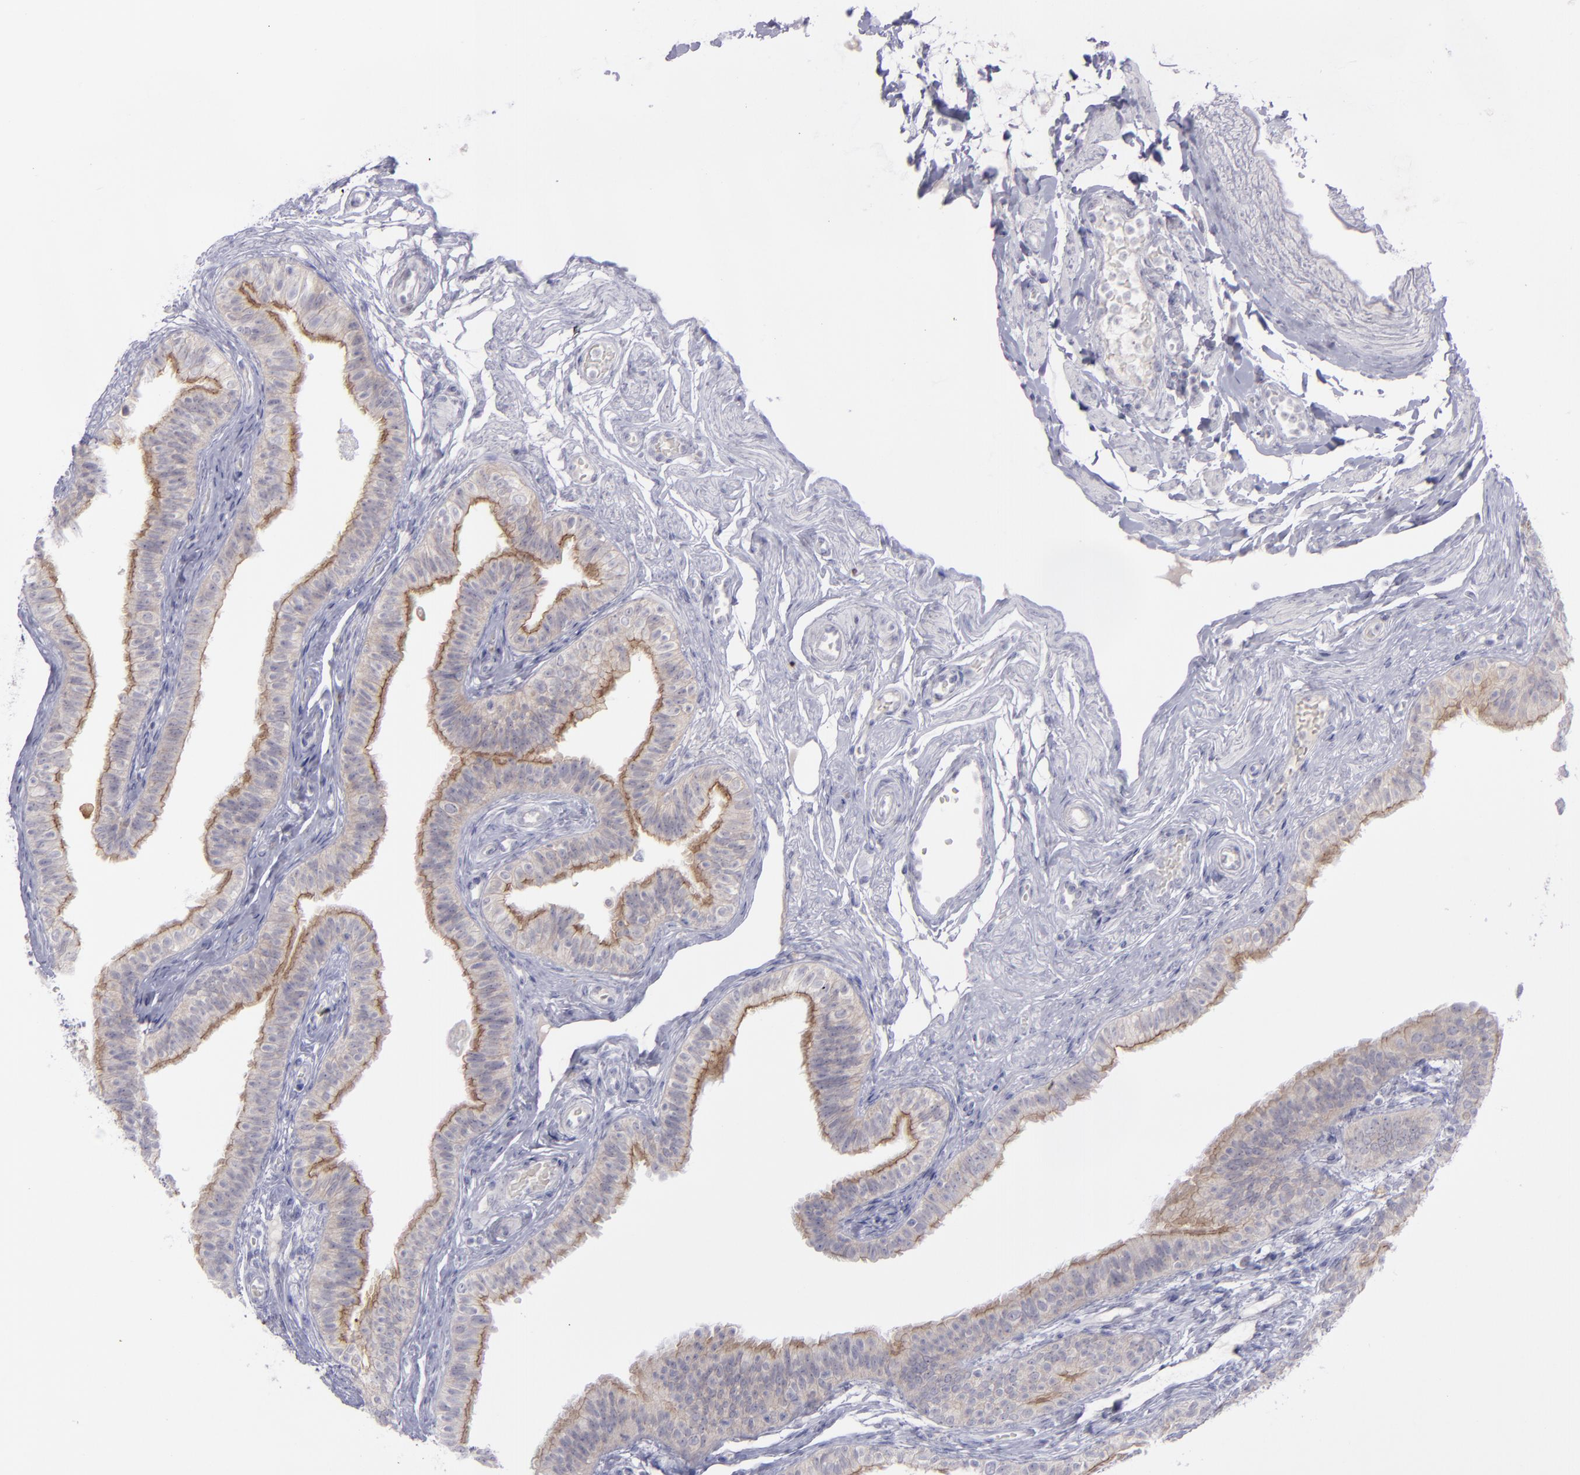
{"staining": {"intensity": "moderate", "quantity": "25%-75%", "location": "cytoplasmic/membranous"}, "tissue": "fallopian tube", "cell_type": "Glandular cells", "image_type": "normal", "snomed": [{"axis": "morphology", "description": "Normal tissue, NOS"}, {"axis": "morphology", "description": "Dermoid, NOS"}, {"axis": "topography", "description": "Fallopian tube"}], "caption": "High-power microscopy captured an immunohistochemistry image of normal fallopian tube, revealing moderate cytoplasmic/membranous staining in approximately 25%-75% of glandular cells. (brown staining indicates protein expression, while blue staining denotes nuclei).", "gene": "EVPL", "patient": {"sex": "female", "age": 33}}